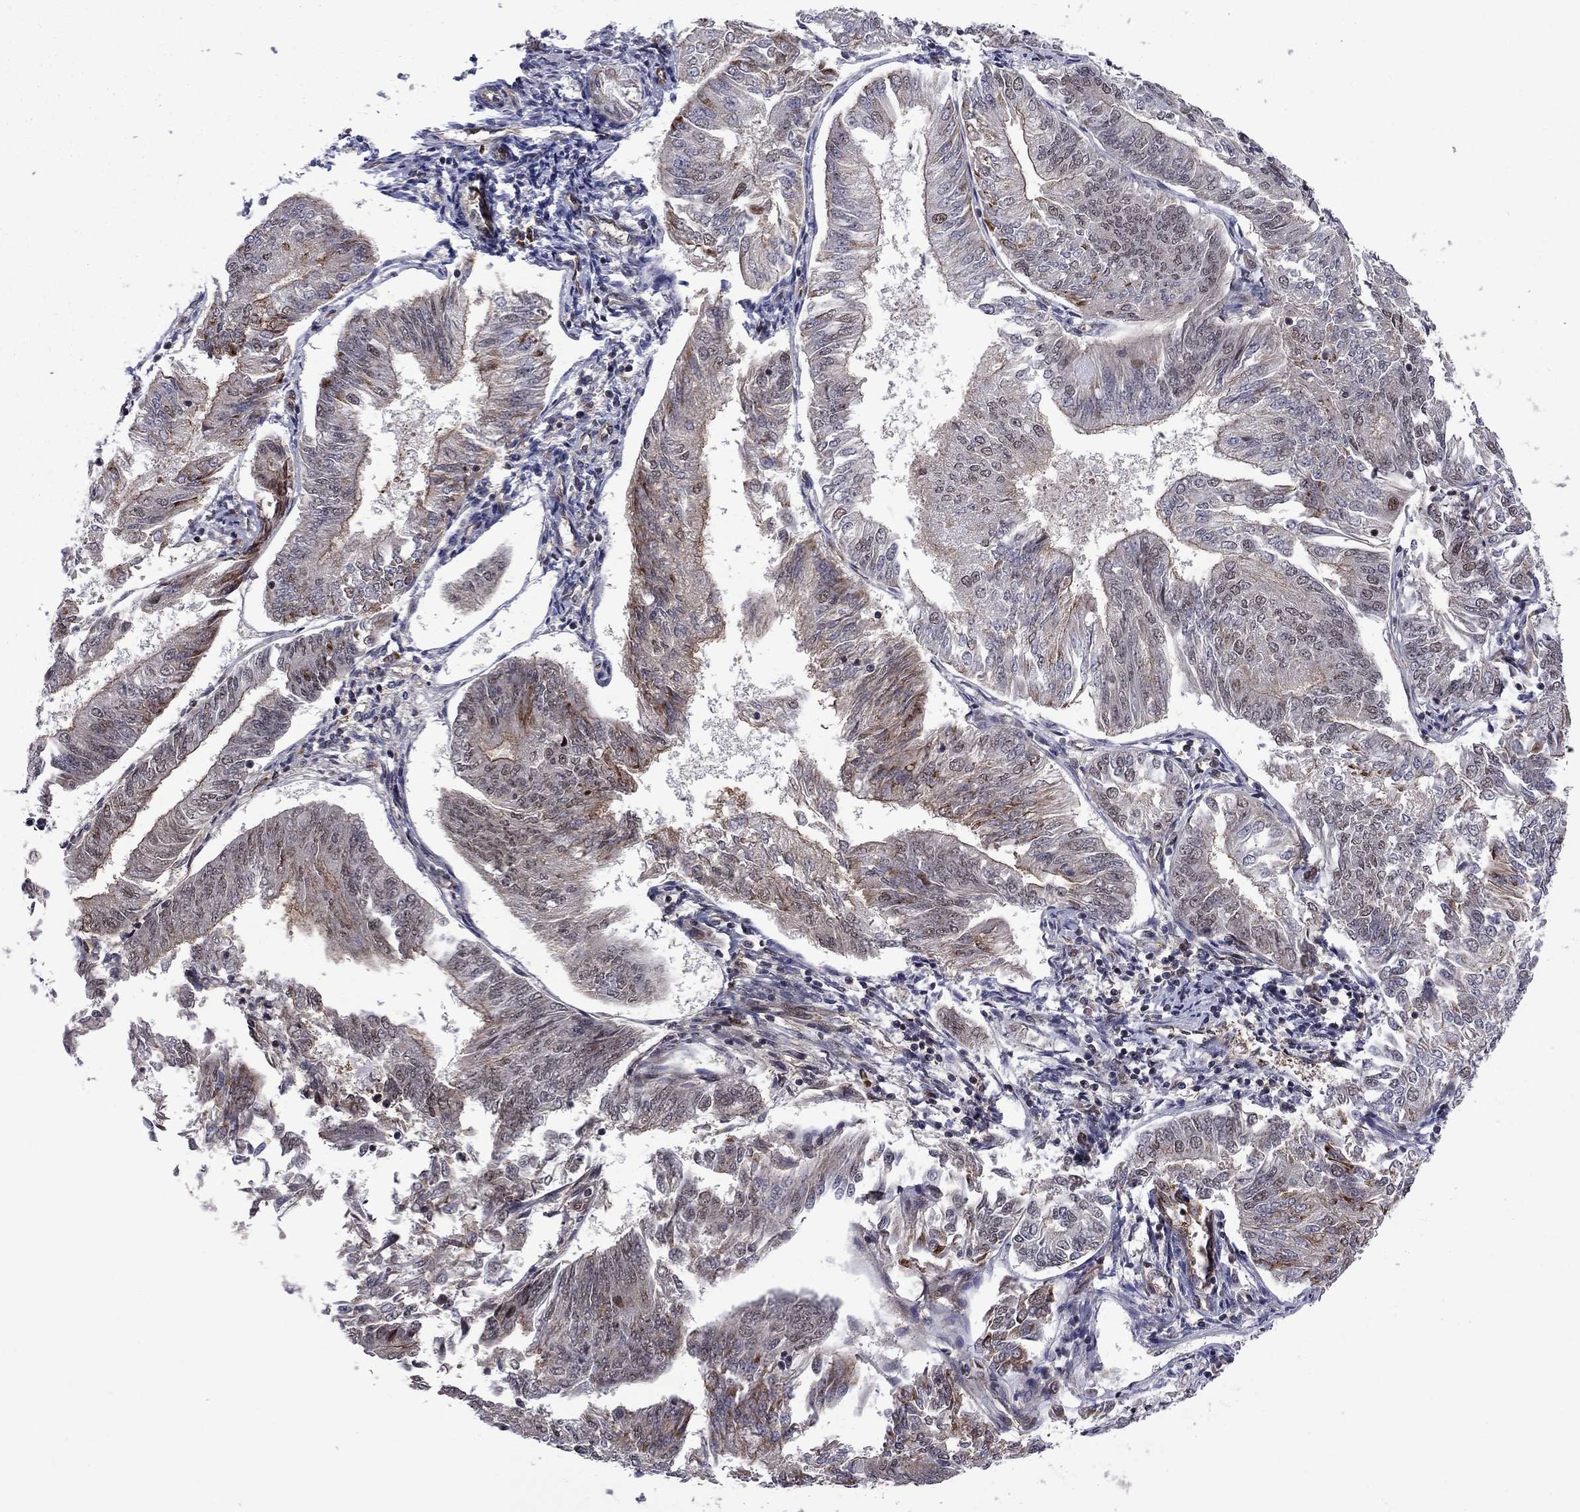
{"staining": {"intensity": "moderate", "quantity": "<25%", "location": "nuclear"}, "tissue": "endometrial cancer", "cell_type": "Tumor cells", "image_type": "cancer", "snomed": [{"axis": "morphology", "description": "Adenocarcinoma, NOS"}, {"axis": "topography", "description": "Endometrium"}], "caption": "Brown immunohistochemical staining in human adenocarcinoma (endometrial) shows moderate nuclear staining in approximately <25% of tumor cells. Using DAB (brown) and hematoxylin (blue) stains, captured at high magnification using brightfield microscopy.", "gene": "BRF1", "patient": {"sex": "female", "age": 58}}